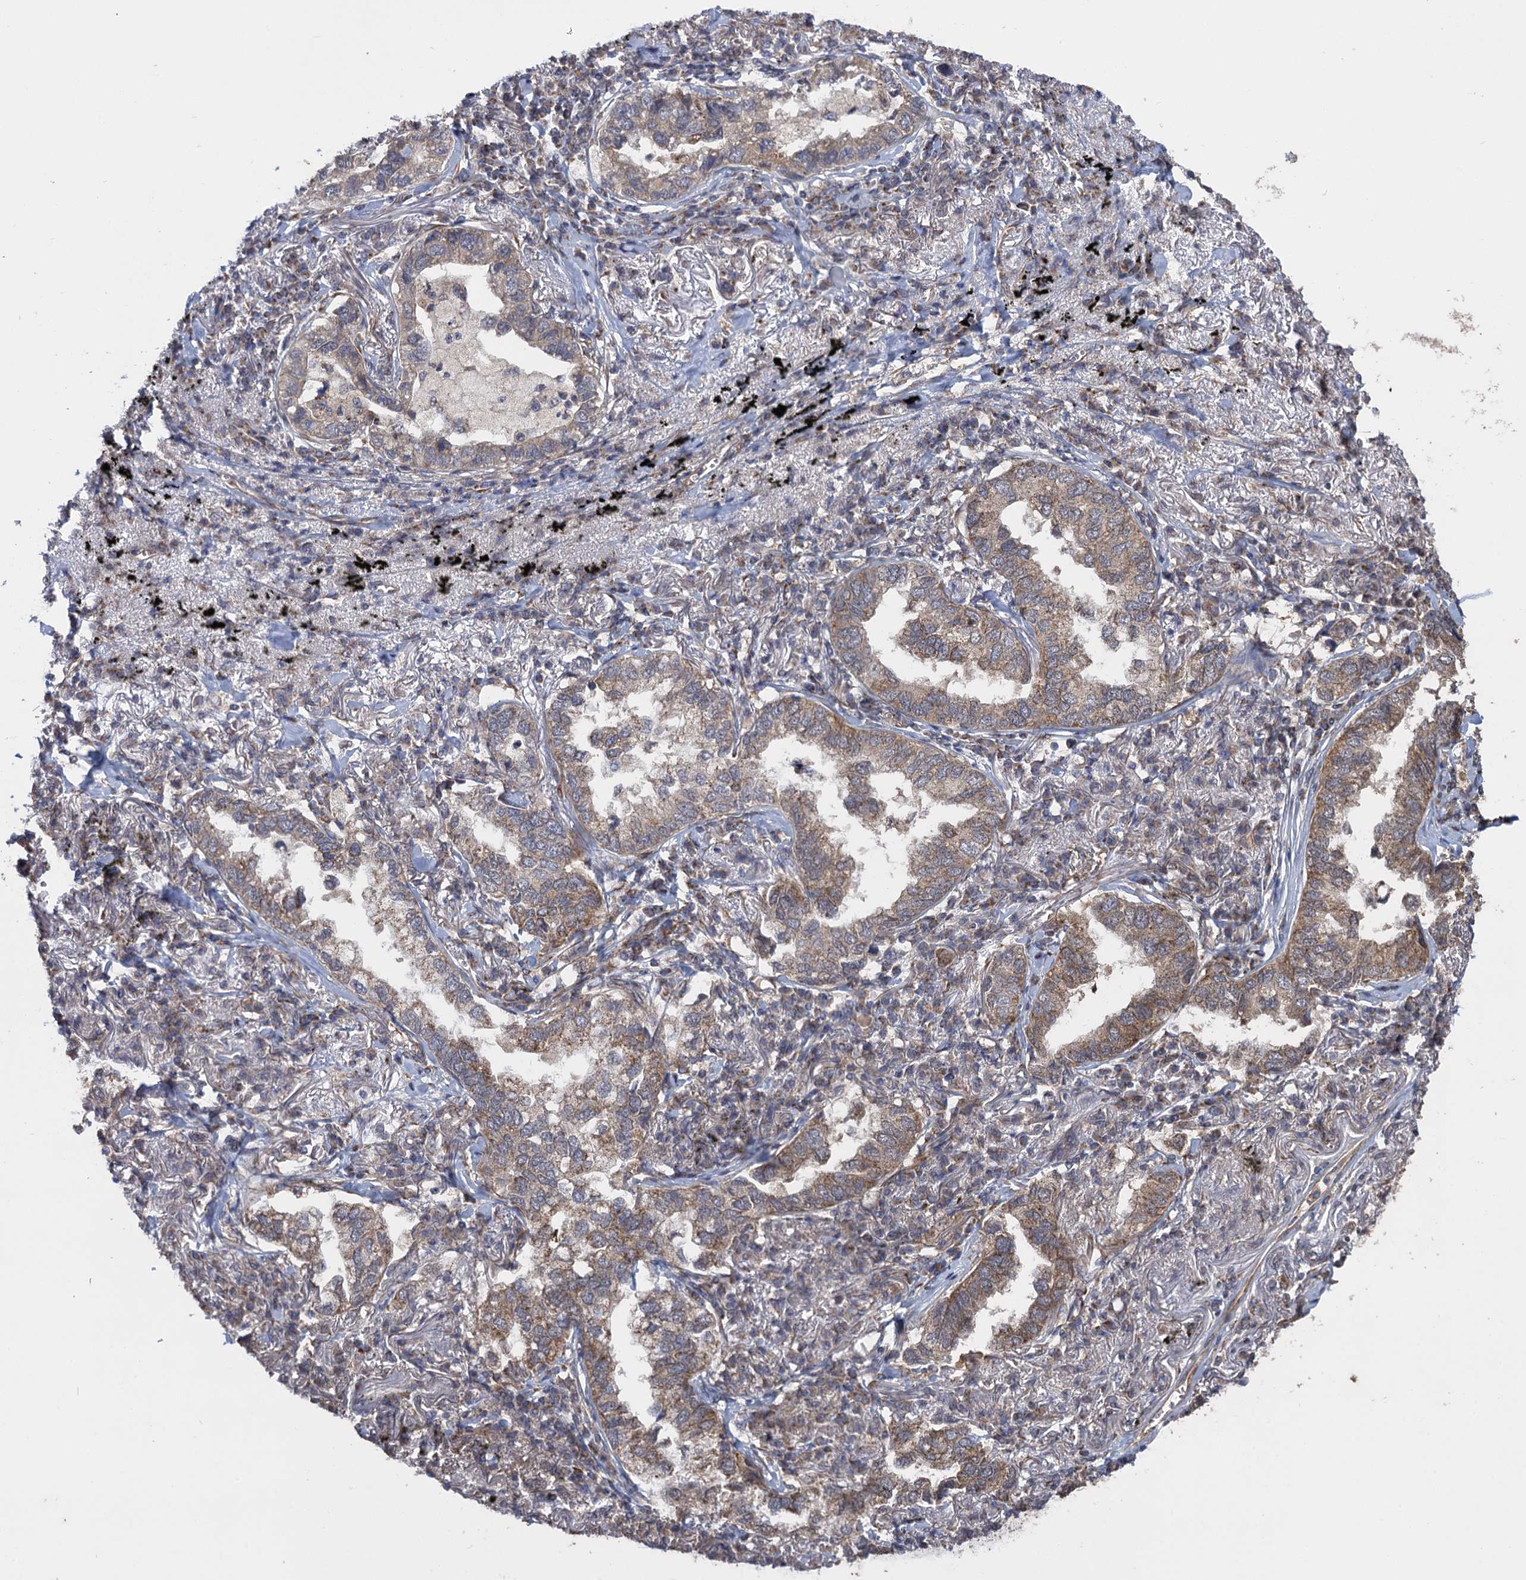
{"staining": {"intensity": "moderate", "quantity": "25%-75%", "location": "cytoplasmic/membranous"}, "tissue": "lung cancer", "cell_type": "Tumor cells", "image_type": "cancer", "snomed": [{"axis": "morphology", "description": "Adenocarcinoma, NOS"}, {"axis": "topography", "description": "Lung"}], "caption": "Immunohistochemical staining of adenocarcinoma (lung) displays moderate cytoplasmic/membranous protein positivity in about 25%-75% of tumor cells. (DAB (3,3'-diaminobenzidine) IHC, brown staining for protein, blue staining for nuclei).", "gene": "HAUS1", "patient": {"sex": "male", "age": 65}}